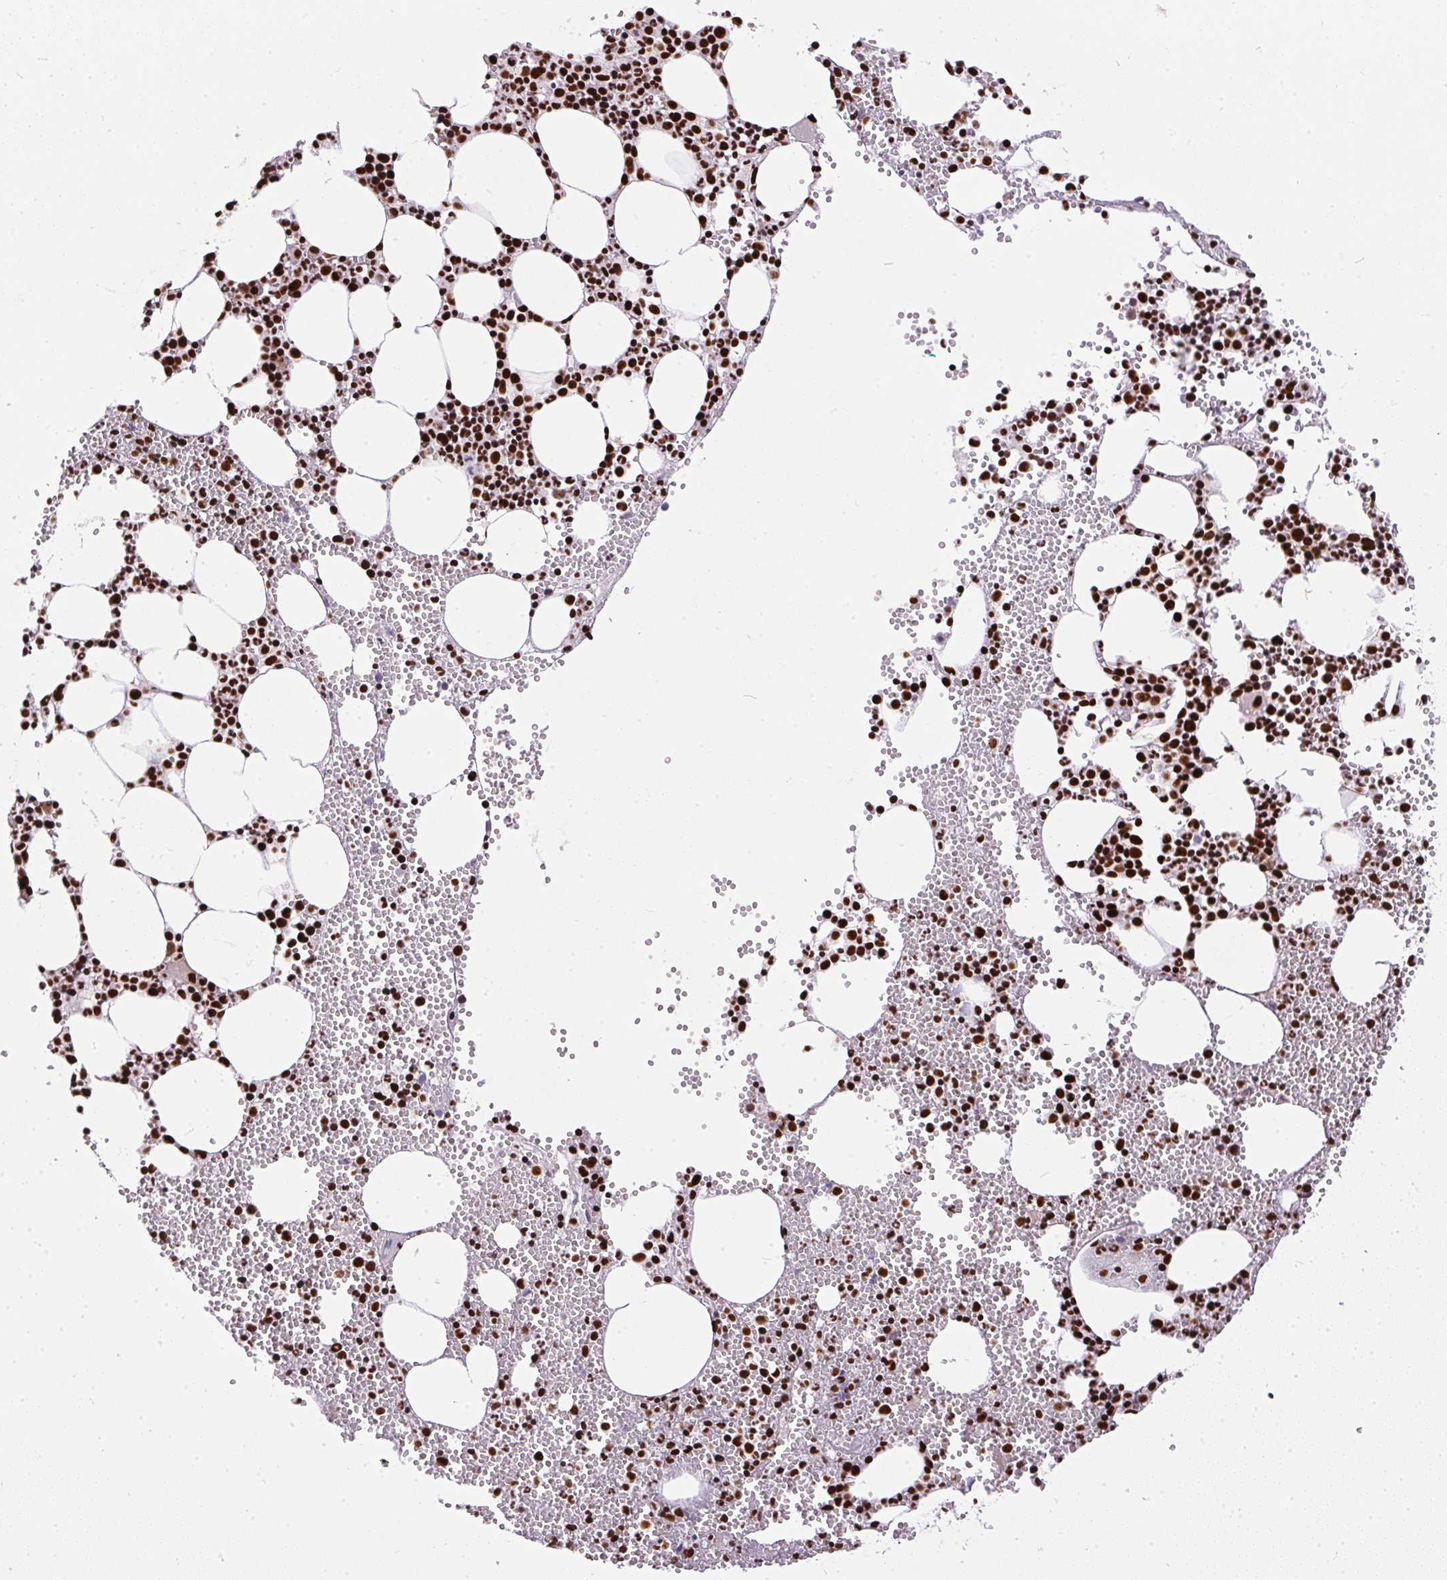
{"staining": {"intensity": "strong", "quantity": ">75%", "location": "nuclear"}, "tissue": "bone marrow", "cell_type": "Hematopoietic cells", "image_type": "normal", "snomed": [{"axis": "morphology", "description": "Normal tissue, NOS"}, {"axis": "topography", "description": "Bone marrow"}], "caption": "Immunohistochemistry (IHC) staining of normal bone marrow, which shows high levels of strong nuclear expression in approximately >75% of hematopoietic cells indicating strong nuclear protein positivity. The staining was performed using DAB (3,3'-diaminobenzidine) (brown) for protein detection and nuclei were counterstained in hematoxylin (blue).", "gene": "PAGE3", "patient": {"sex": "male", "age": 89}}